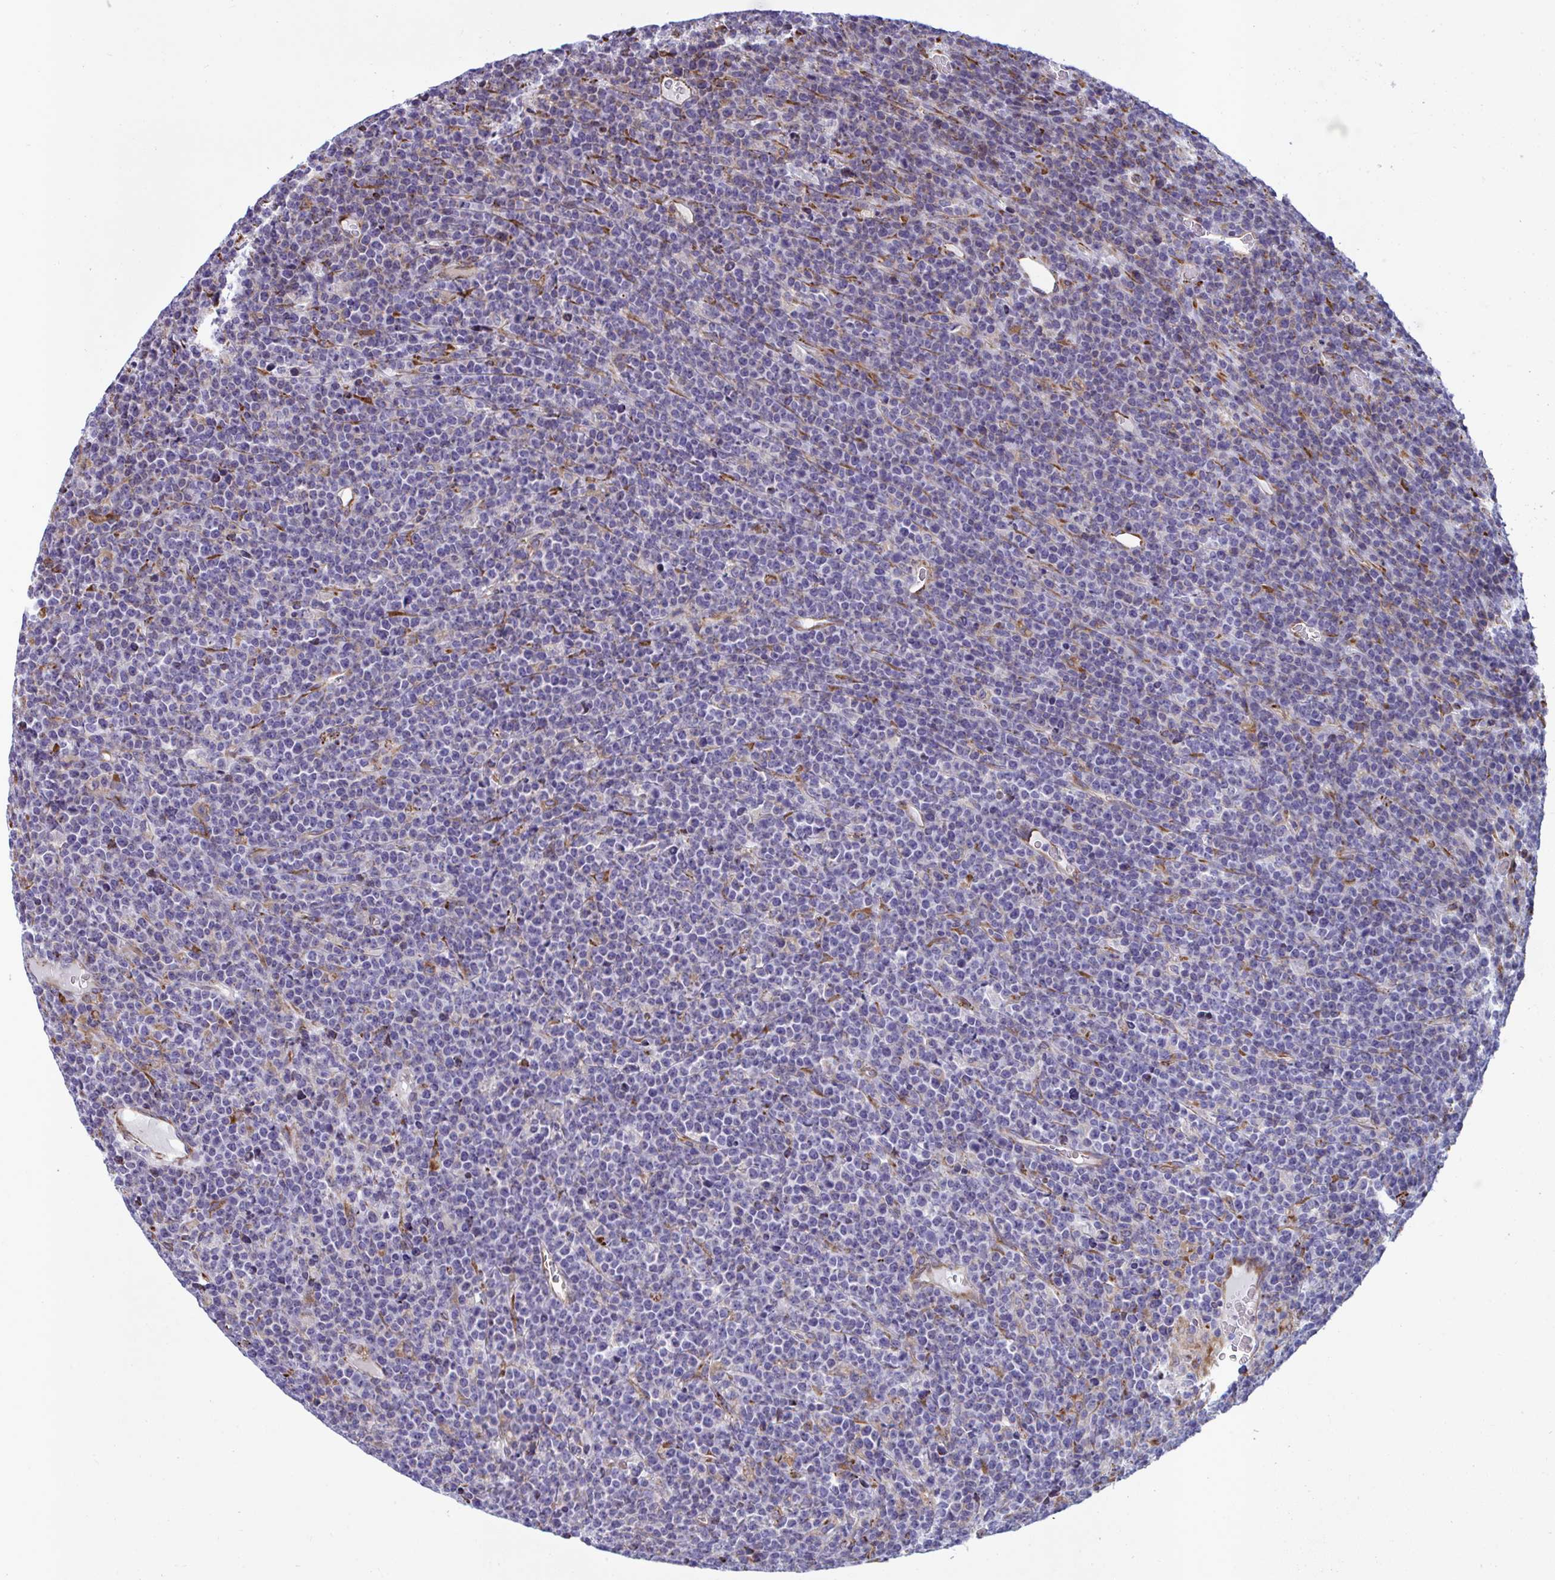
{"staining": {"intensity": "negative", "quantity": "none", "location": "none"}, "tissue": "lymphoma", "cell_type": "Tumor cells", "image_type": "cancer", "snomed": [{"axis": "morphology", "description": "Malignant lymphoma, non-Hodgkin's type, High grade"}, {"axis": "topography", "description": "Ovary"}], "caption": "Immunohistochemical staining of malignant lymphoma, non-Hodgkin's type (high-grade) exhibits no significant positivity in tumor cells. The staining was performed using DAB to visualize the protein expression in brown, while the nuclei were stained in blue with hematoxylin (Magnification: 20x).", "gene": "PEAK3", "patient": {"sex": "female", "age": 56}}